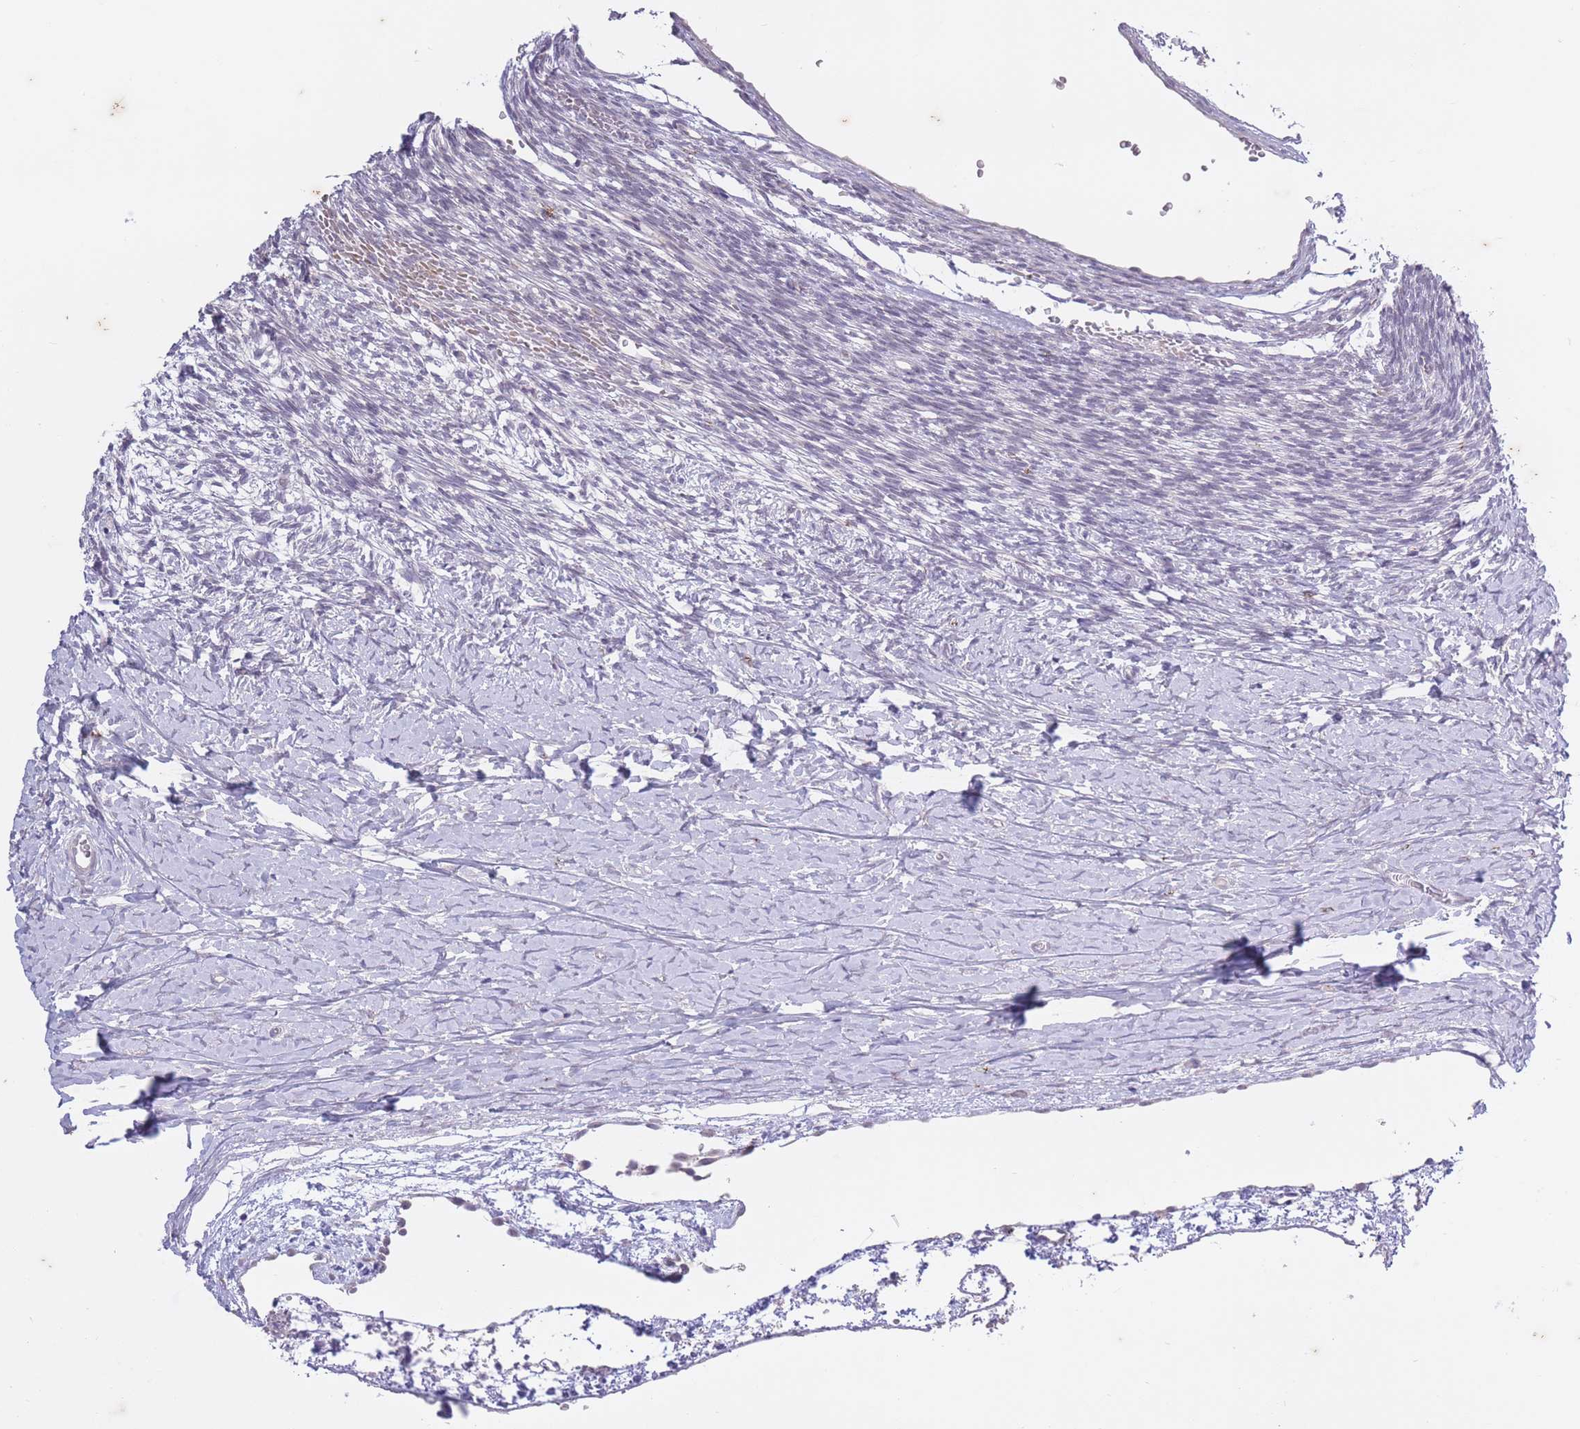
{"staining": {"intensity": "weak", "quantity": "<25%", "location": "nuclear"}, "tissue": "ovary", "cell_type": "Ovarian stroma cells", "image_type": "normal", "snomed": [{"axis": "morphology", "description": "Normal tissue, NOS"}, {"axis": "topography", "description": "Ovary"}], "caption": "High power microscopy image of an immunohistochemistry (IHC) histopathology image of unremarkable ovary, revealing no significant staining in ovarian stroma cells. (DAB immunohistochemistry, high magnification).", "gene": "ARPIN", "patient": {"sex": "female", "age": 39}}